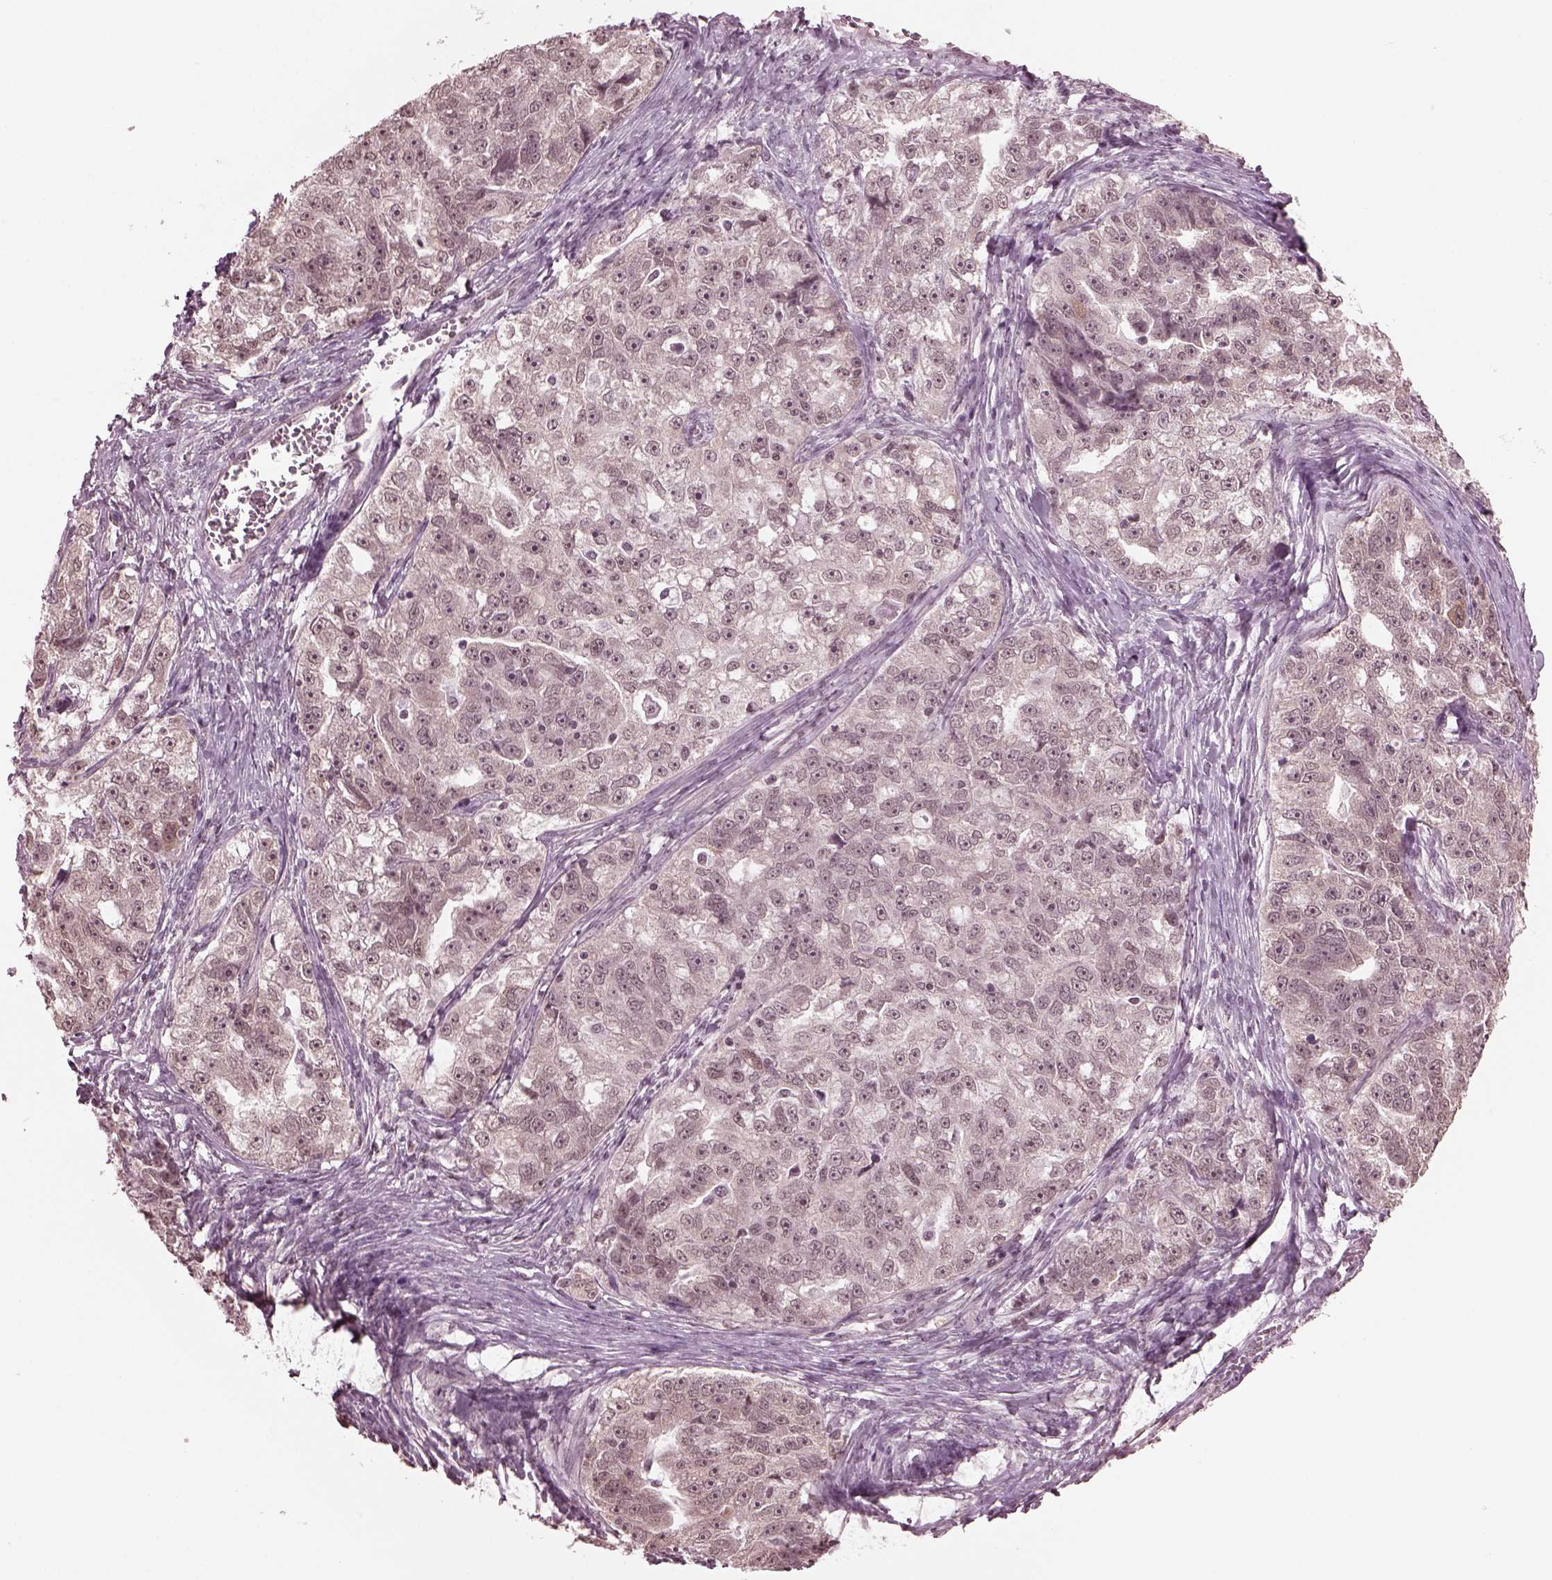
{"staining": {"intensity": "negative", "quantity": "none", "location": "none"}, "tissue": "ovarian cancer", "cell_type": "Tumor cells", "image_type": "cancer", "snomed": [{"axis": "morphology", "description": "Cystadenocarcinoma, serous, NOS"}, {"axis": "topography", "description": "Ovary"}], "caption": "This is an IHC photomicrograph of serous cystadenocarcinoma (ovarian). There is no positivity in tumor cells.", "gene": "RUVBL2", "patient": {"sex": "female", "age": 51}}